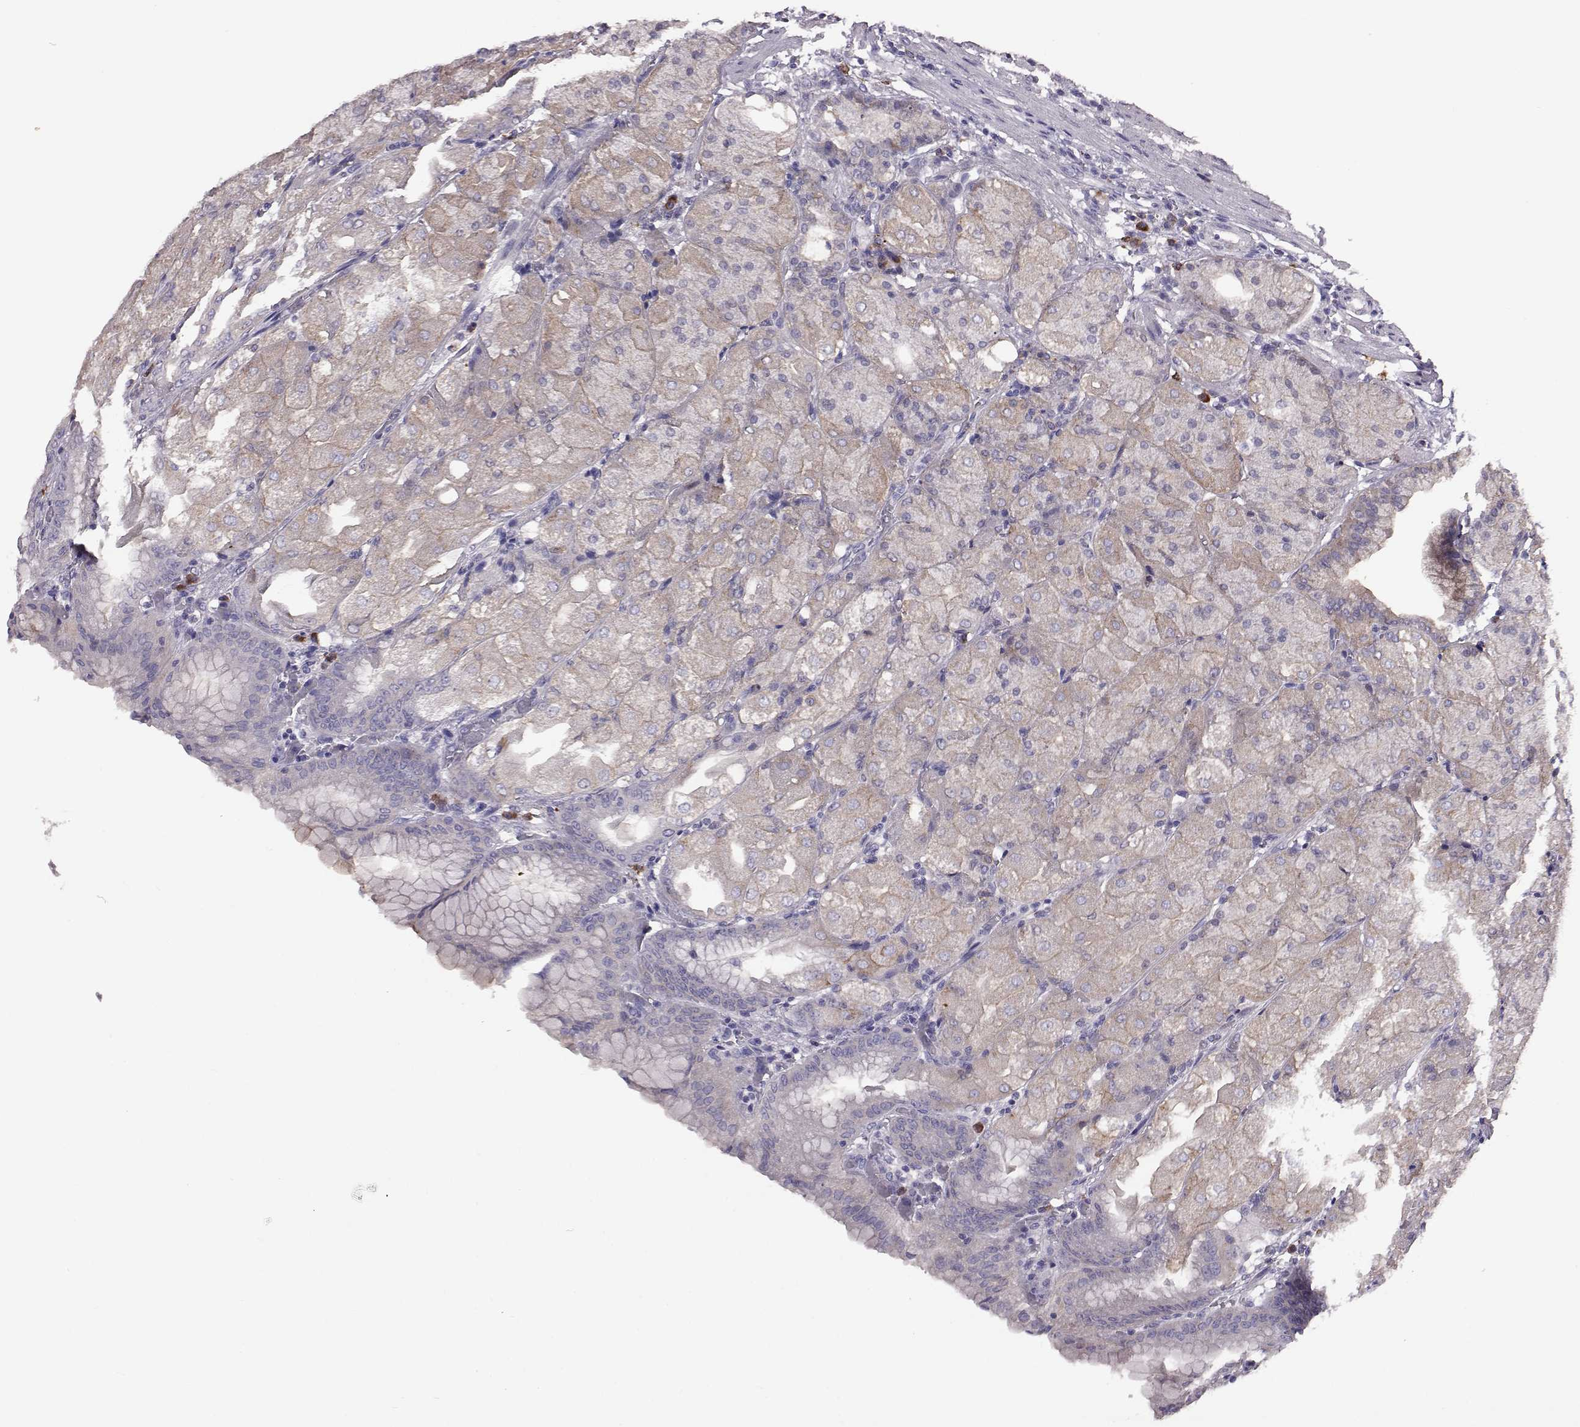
{"staining": {"intensity": "weak", "quantity": "25%-75%", "location": "cytoplasmic/membranous"}, "tissue": "stomach", "cell_type": "Glandular cells", "image_type": "normal", "snomed": [{"axis": "morphology", "description": "Normal tissue, NOS"}, {"axis": "topography", "description": "Stomach, upper"}, {"axis": "topography", "description": "Stomach"}, {"axis": "topography", "description": "Stomach, lower"}], "caption": "Protein staining by immunohistochemistry (IHC) demonstrates weak cytoplasmic/membranous positivity in about 25%-75% of glandular cells in benign stomach. Immunohistochemistry stains the protein of interest in brown and the nuclei are stained blue.", "gene": "ADGRG5", "patient": {"sex": "male", "age": 62}}